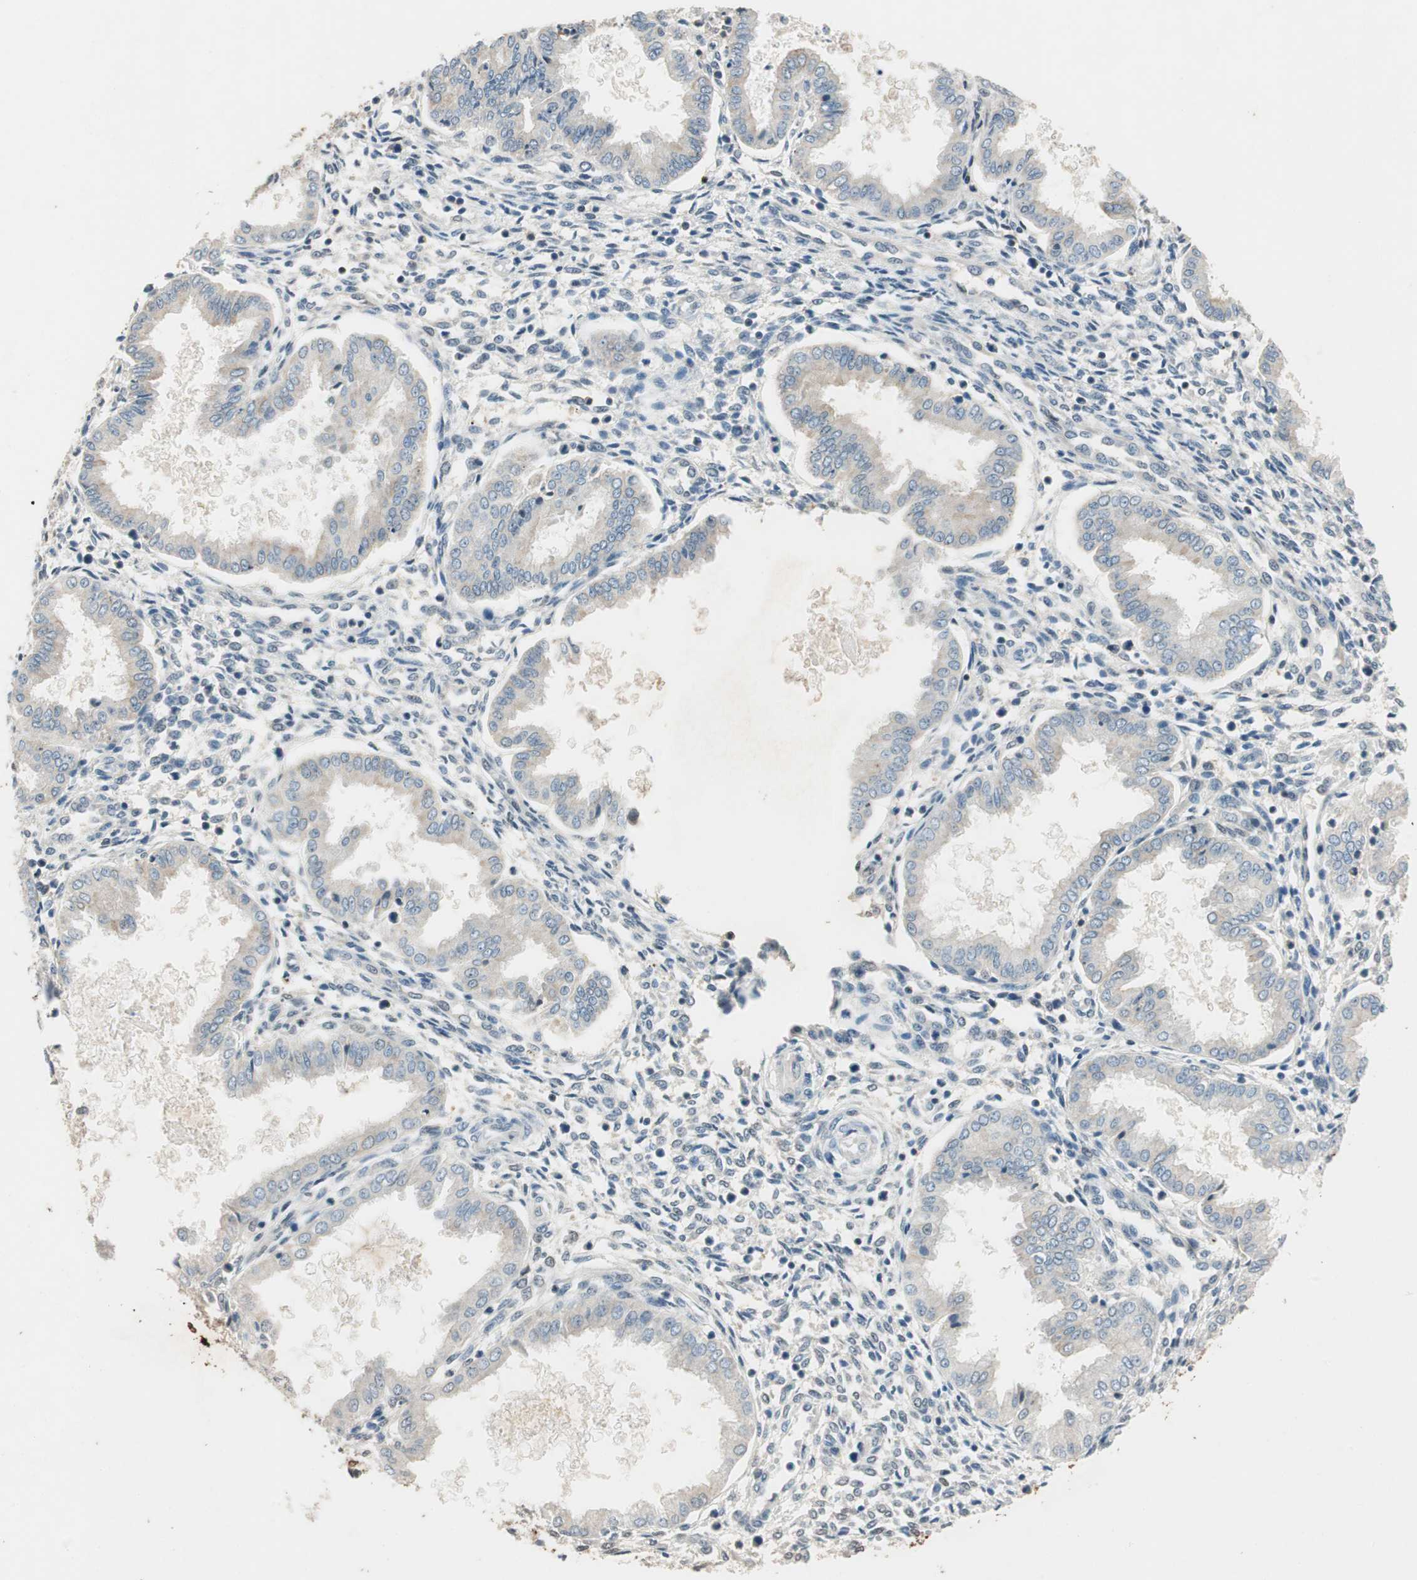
{"staining": {"intensity": "negative", "quantity": "none", "location": "none"}, "tissue": "endometrium", "cell_type": "Cells in endometrial stroma", "image_type": "normal", "snomed": [{"axis": "morphology", "description": "Normal tissue, NOS"}, {"axis": "topography", "description": "Endometrium"}], "caption": "This photomicrograph is of normal endometrium stained with immunohistochemistry (IHC) to label a protein in brown with the nuclei are counter-stained blue. There is no expression in cells in endometrial stroma. (DAB (3,3'-diaminobenzidine) IHC with hematoxylin counter stain).", "gene": "SERPINB5", "patient": {"sex": "female", "age": 33}}